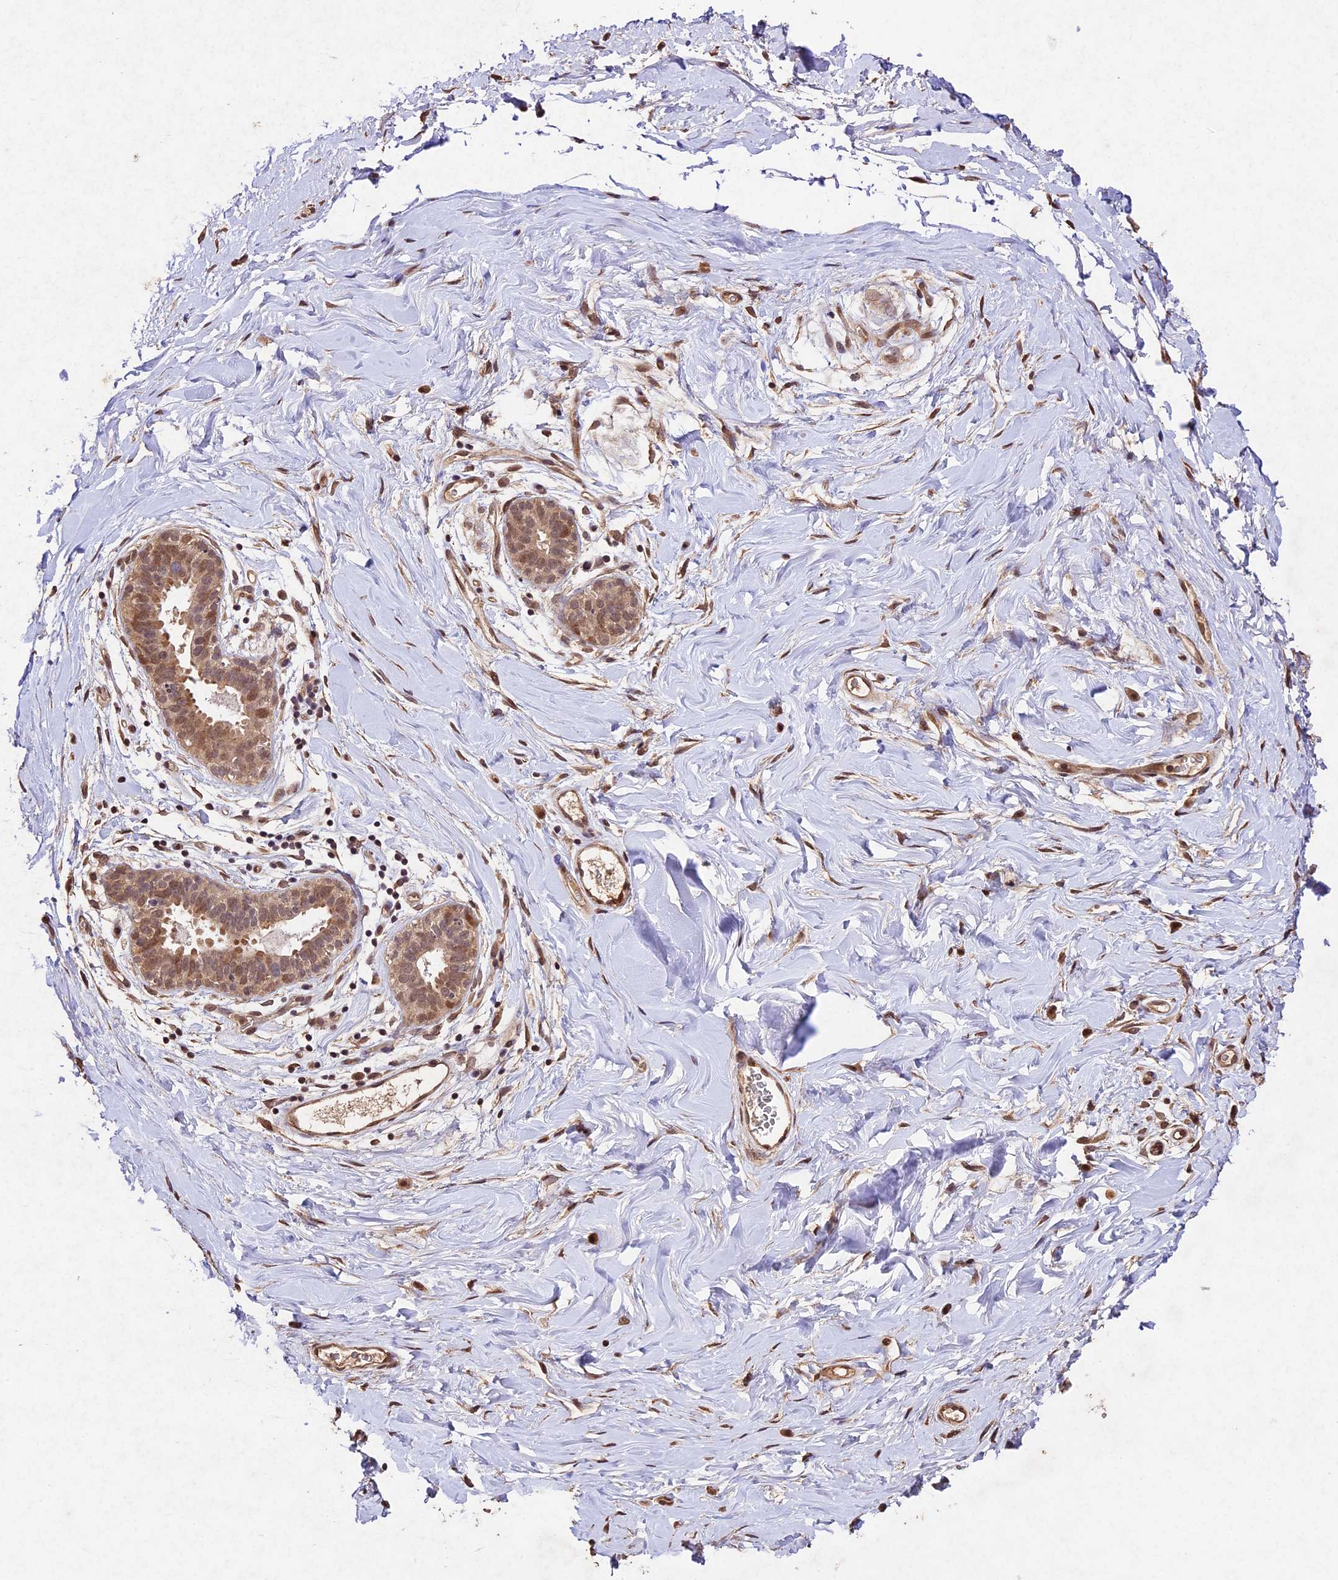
{"staining": {"intensity": "moderate", "quantity": ">75%", "location": "cytoplasmic/membranous,nuclear"}, "tissue": "adipose tissue", "cell_type": "Adipocytes", "image_type": "normal", "snomed": [{"axis": "morphology", "description": "Normal tissue, NOS"}, {"axis": "topography", "description": "Breast"}], "caption": "High-magnification brightfield microscopy of unremarkable adipose tissue stained with DAB (3,3'-diaminobenzidine) (brown) and counterstained with hematoxylin (blue). adipocytes exhibit moderate cytoplasmic/membranous,nuclear expression is identified in about>75% of cells.", "gene": "CDKN2AIP", "patient": {"sex": "female", "age": 26}}